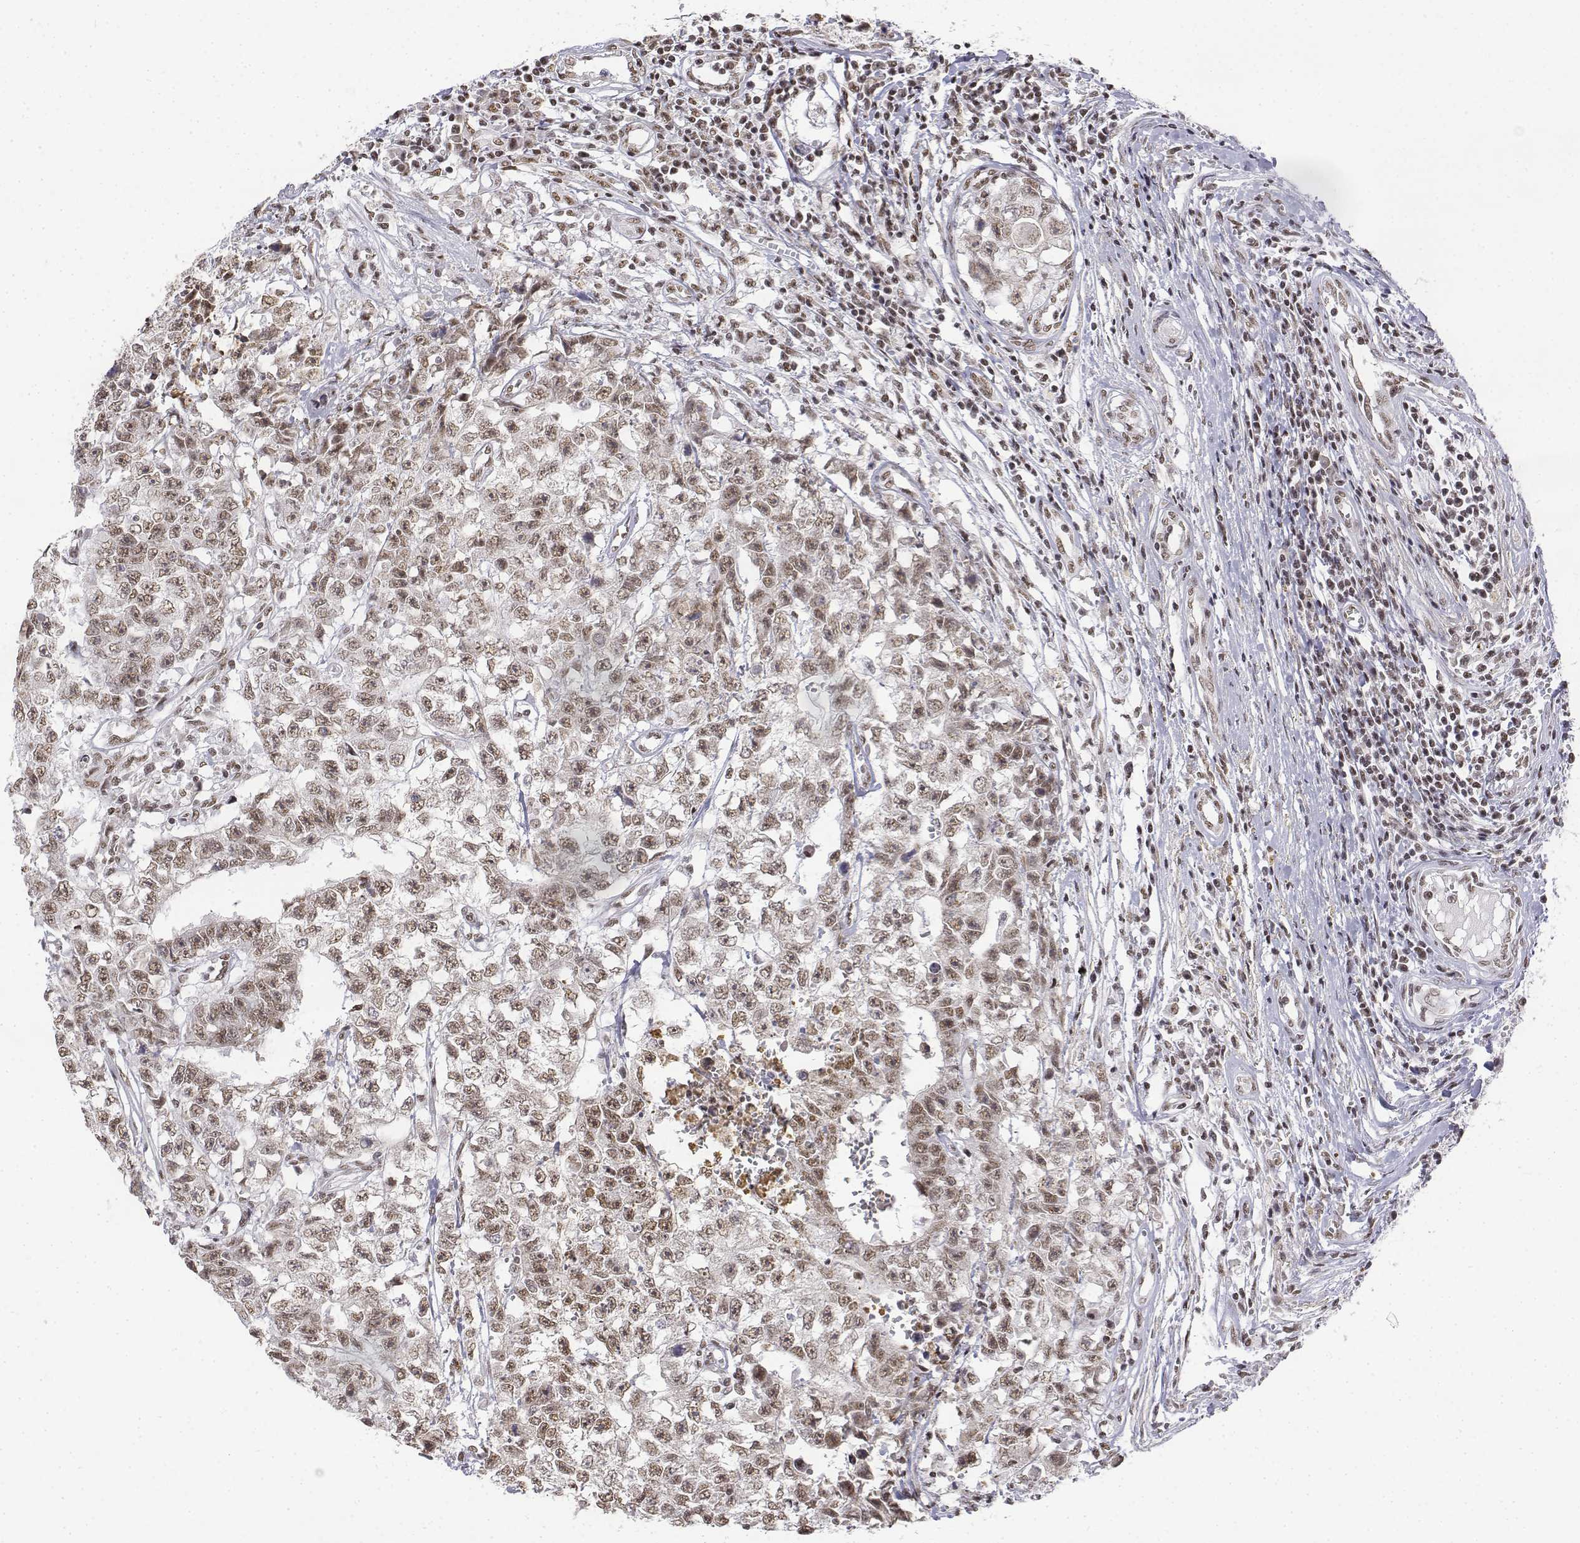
{"staining": {"intensity": "weak", "quantity": ">75%", "location": "nuclear"}, "tissue": "testis cancer", "cell_type": "Tumor cells", "image_type": "cancer", "snomed": [{"axis": "morphology", "description": "Carcinoma, Embryonal, NOS"}, {"axis": "topography", "description": "Testis"}], "caption": "Immunohistochemistry (IHC) of testis cancer (embryonal carcinoma) displays low levels of weak nuclear expression in approximately >75% of tumor cells. The staining was performed using DAB (3,3'-diaminobenzidine), with brown indicating positive protein expression. Nuclei are stained blue with hematoxylin.", "gene": "SETD1A", "patient": {"sex": "male", "age": 36}}